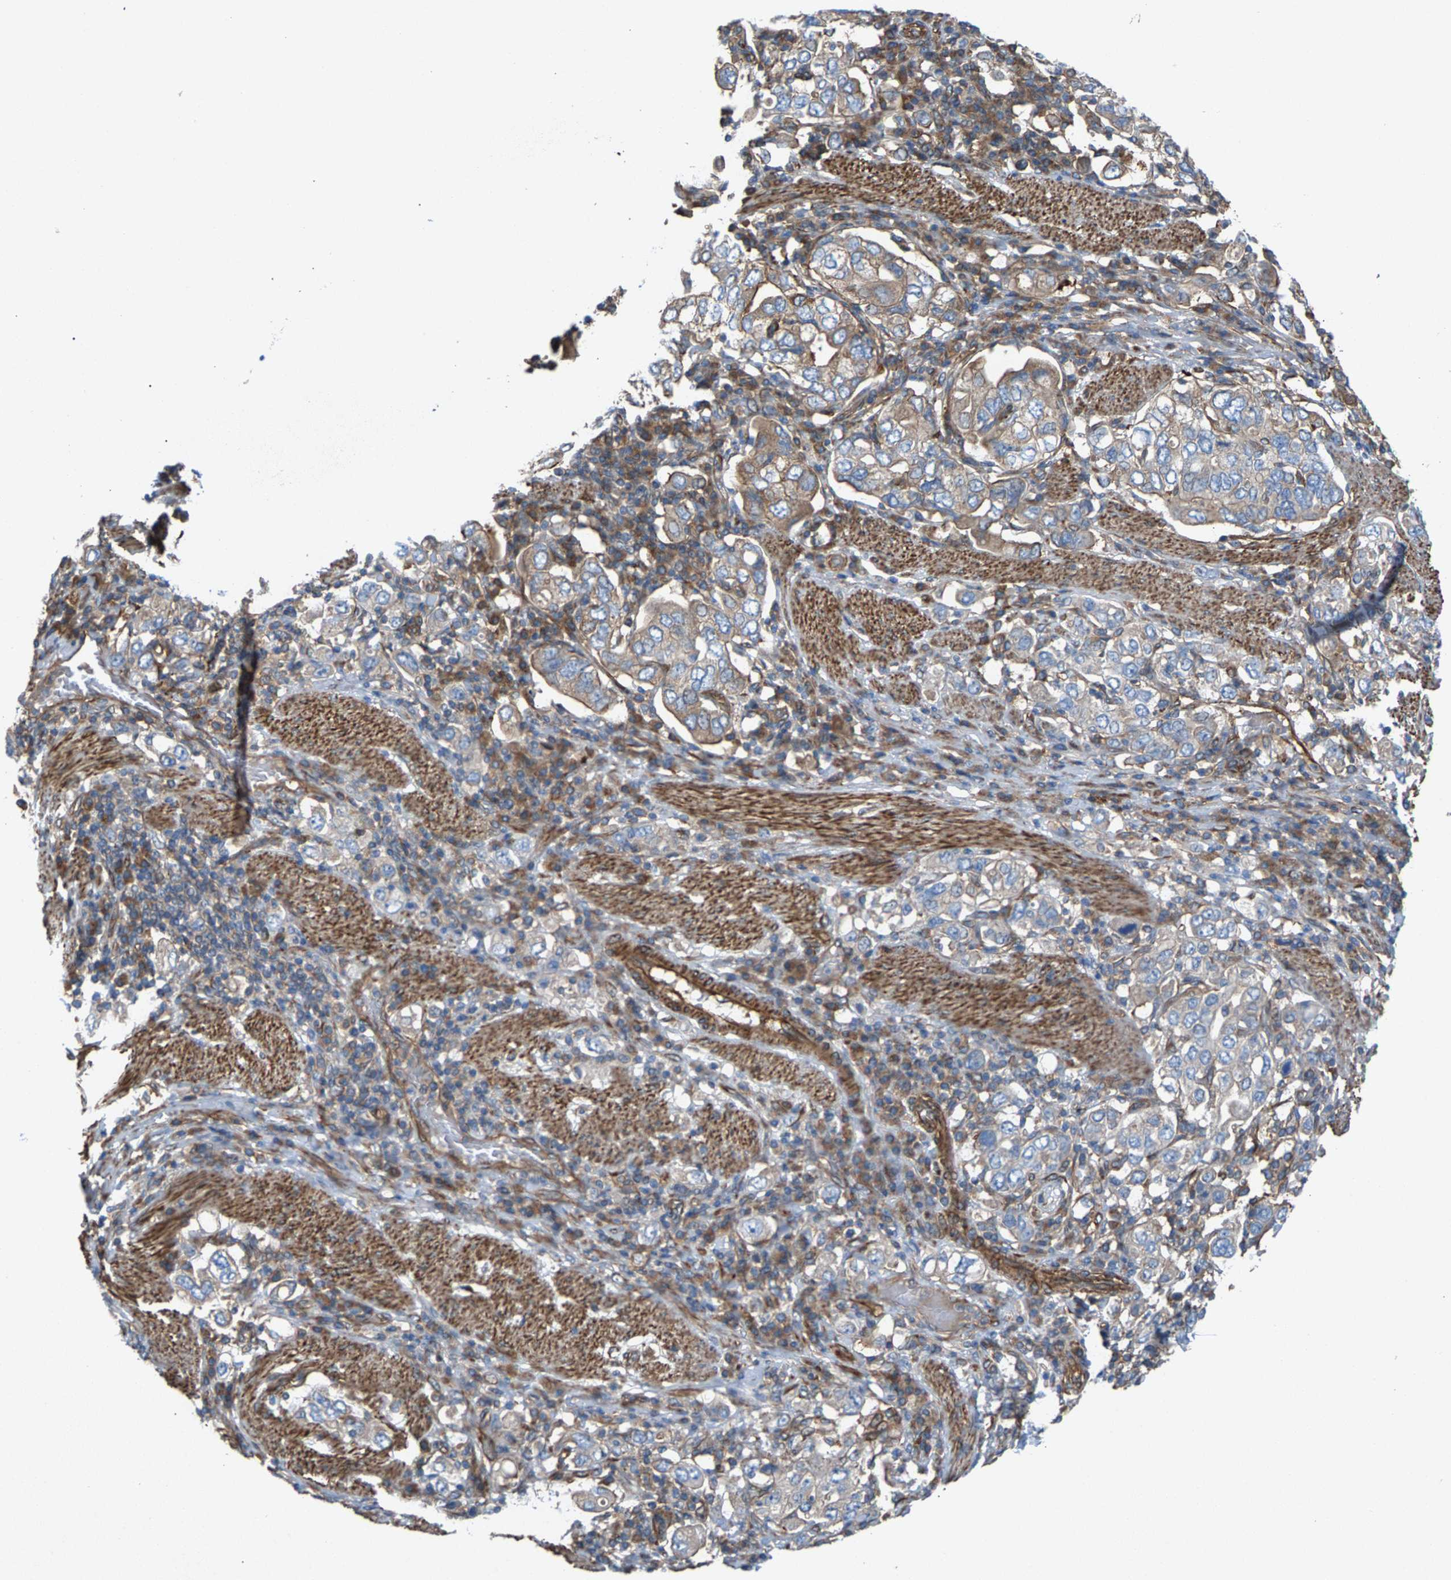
{"staining": {"intensity": "weak", "quantity": "<25%", "location": "cytoplasmic/membranous"}, "tissue": "stomach cancer", "cell_type": "Tumor cells", "image_type": "cancer", "snomed": [{"axis": "morphology", "description": "Adenocarcinoma, NOS"}, {"axis": "topography", "description": "Stomach, upper"}], "caption": "An immunohistochemistry (IHC) histopathology image of stomach adenocarcinoma is shown. There is no staining in tumor cells of stomach adenocarcinoma. (Brightfield microscopy of DAB (3,3'-diaminobenzidine) IHC at high magnification).", "gene": "PDCL", "patient": {"sex": "male", "age": 62}}